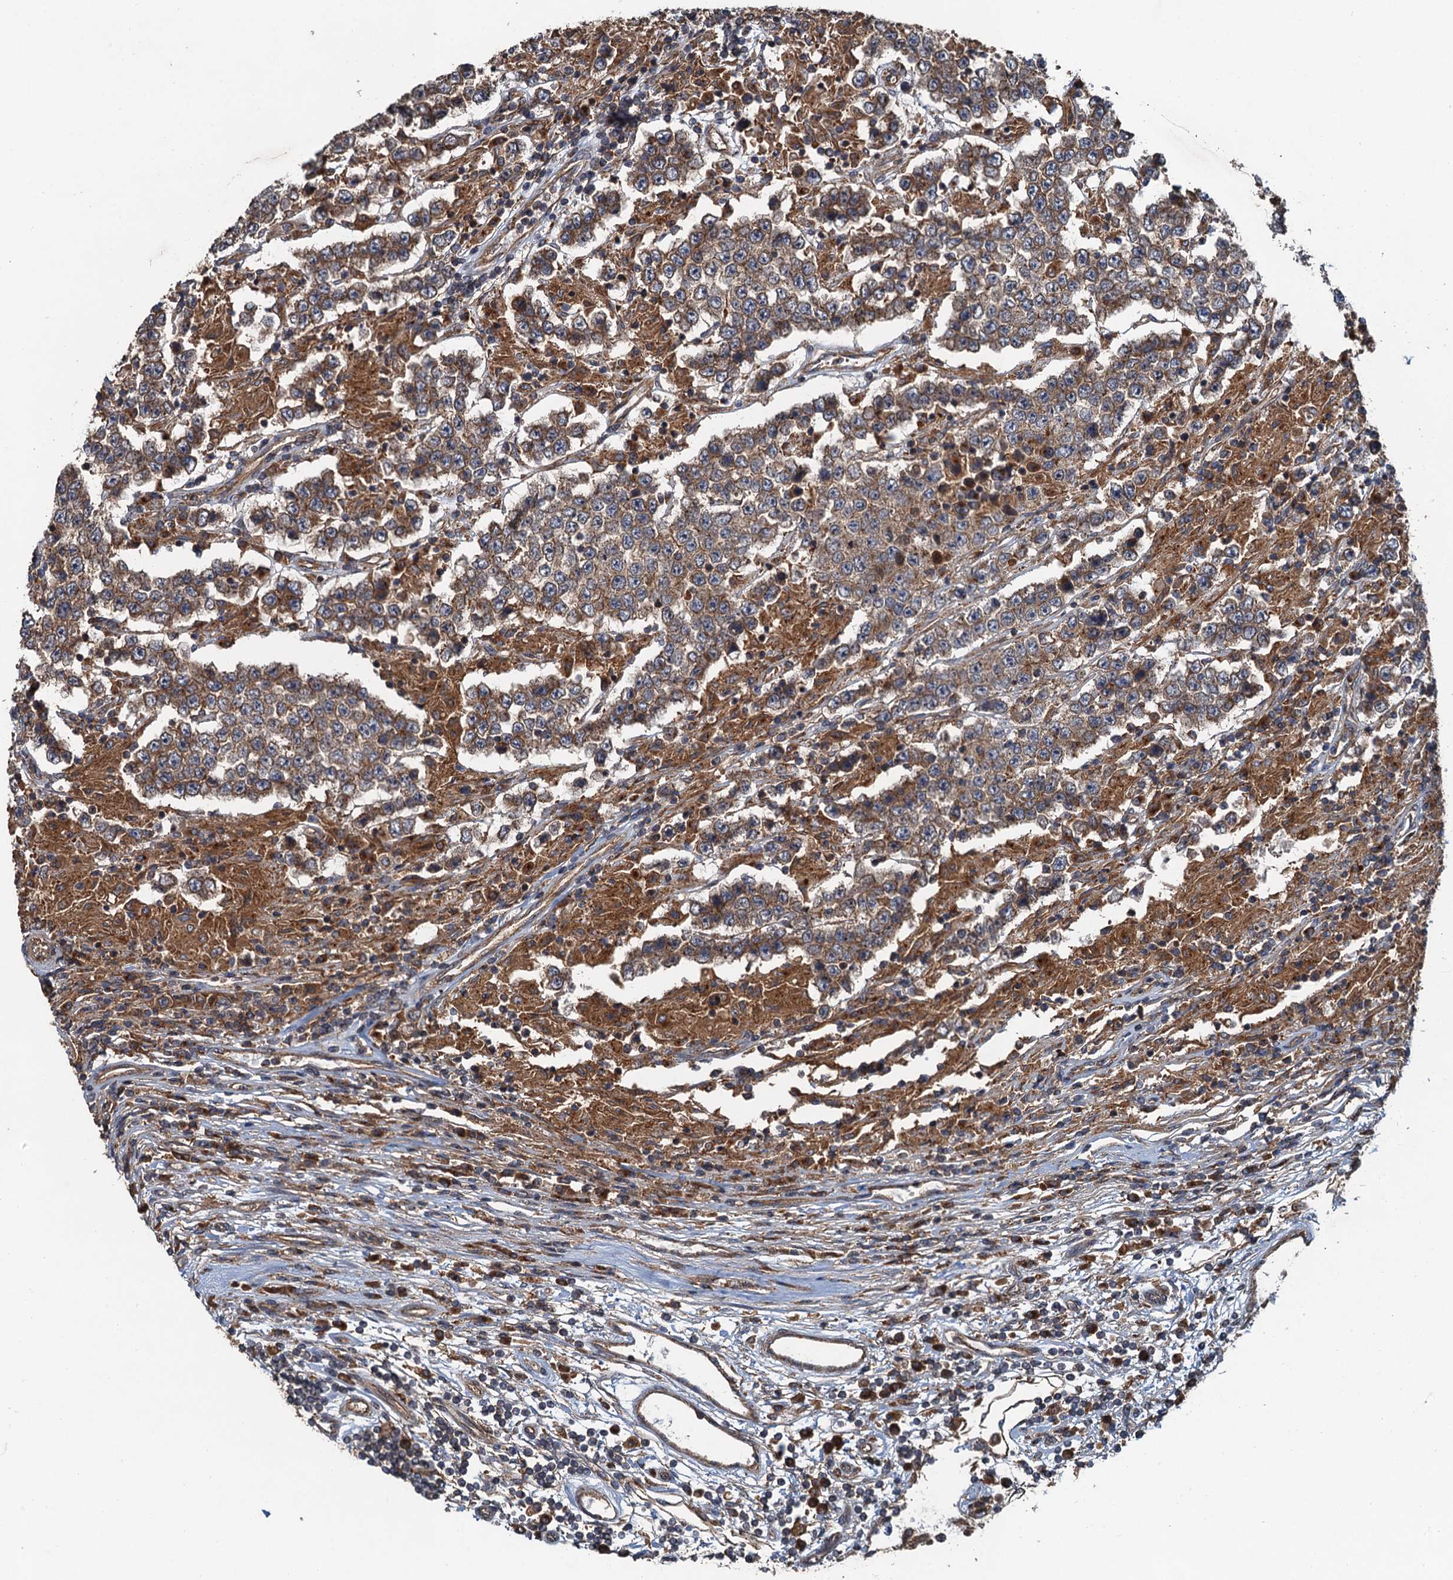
{"staining": {"intensity": "weak", "quantity": ">75%", "location": "cytoplasmic/membranous"}, "tissue": "testis cancer", "cell_type": "Tumor cells", "image_type": "cancer", "snomed": [{"axis": "morphology", "description": "Normal tissue, NOS"}, {"axis": "morphology", "description": "Urothelial carcinoma, High grade"}, {"axis": "morphology", "description": "Seminoma, NOS"}, {"axis": "morphology", "description": "Carcinoma, Embryonal, NOS"}, {"axis": "topography", "description": "Urinary bladder"}, {"axis": "topography", "description": "Testis"}], "caption": "Protein positivity by IHC reveals weak cytoplasmic/membranous positivity in about >75% of tumor cells in testis urothelial carcinoma (high-grade).", "gene": "COG3", "patient": {"sex": "male", "age": 41}}